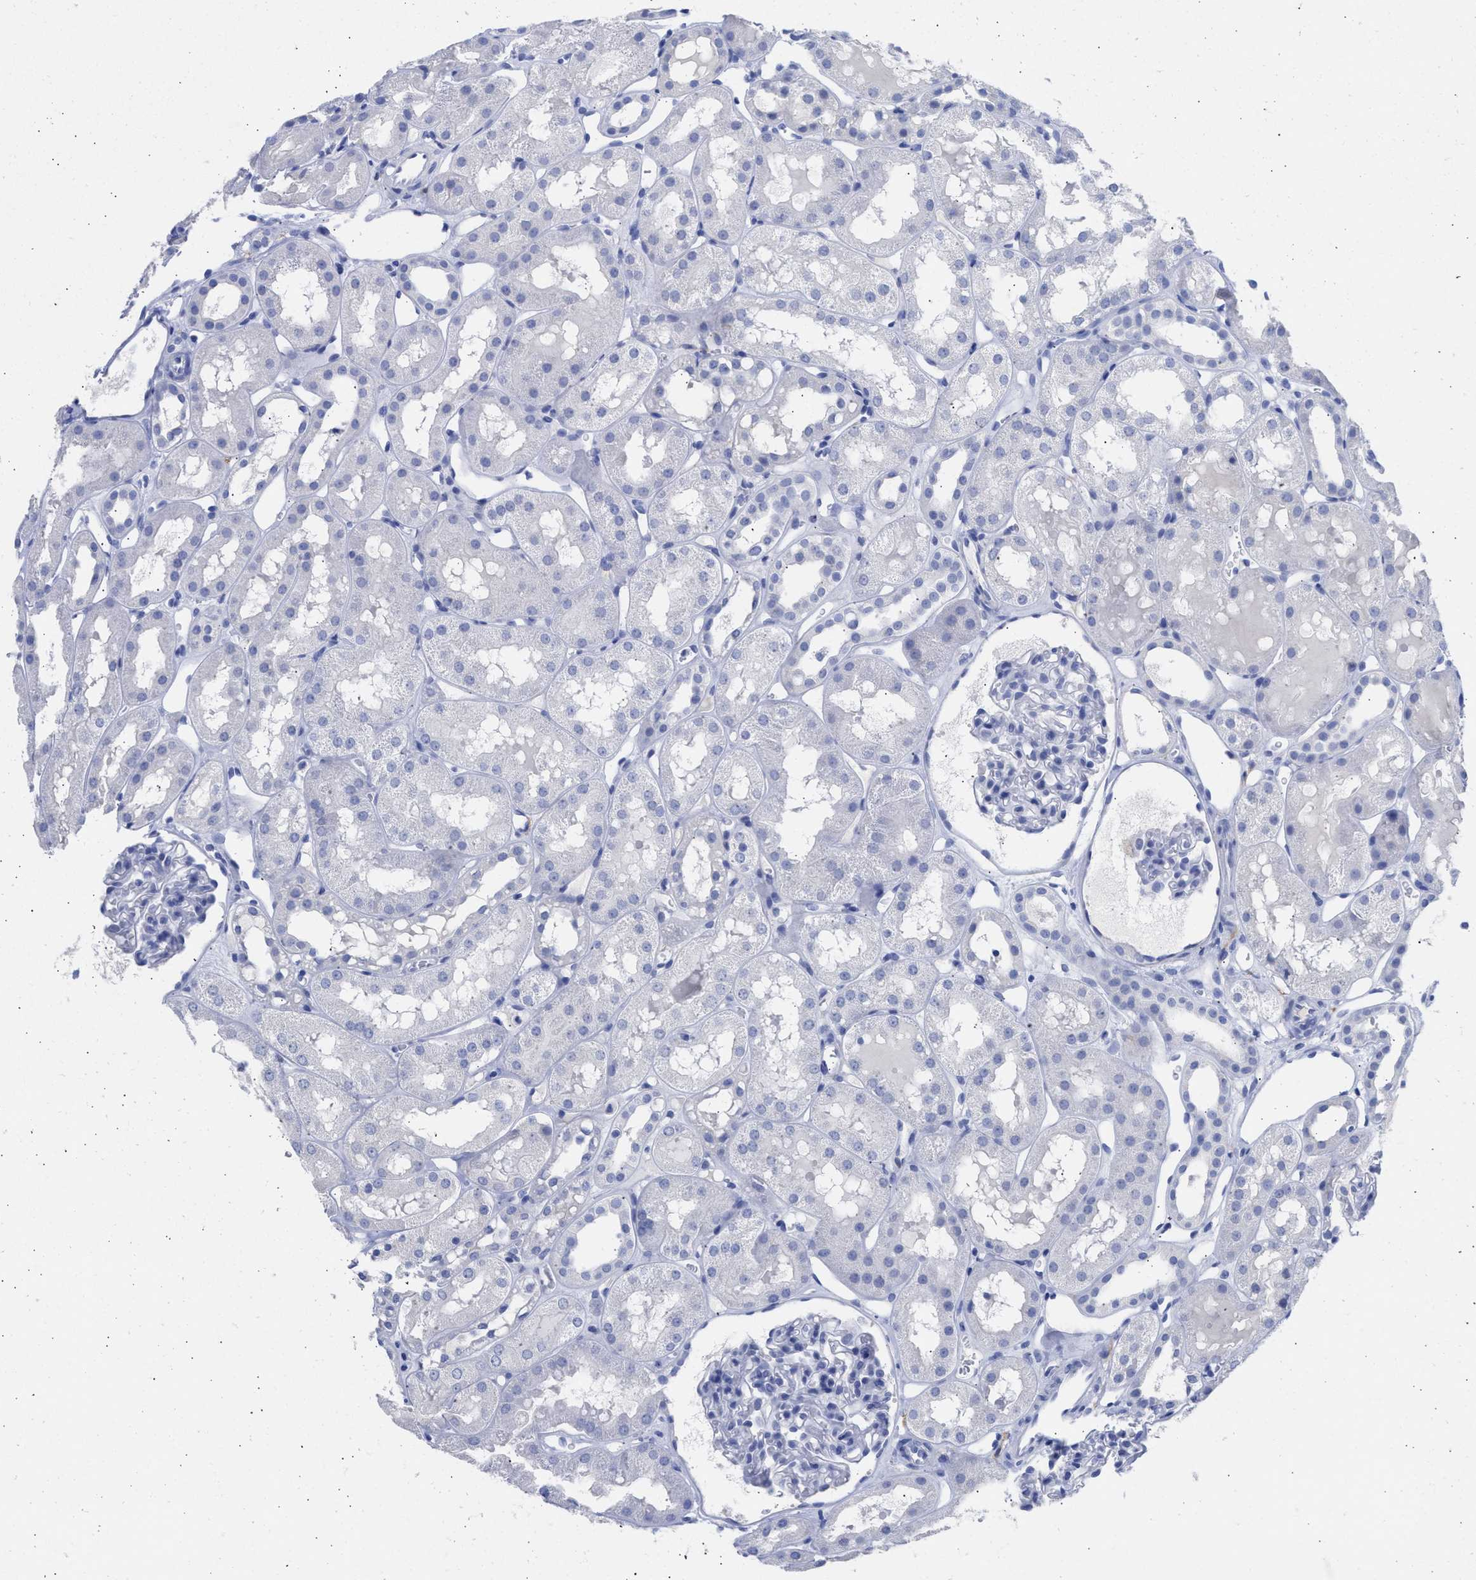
{"staining": {"intensity": "negative", "quantity": "none", "location": "none"}, "tissue": "kidney", "cell_type": "Cells in glomeruli", "image_type": "normal", "snomed": [{"axis": "morphology", "description": "Normal tissue, NOS"}, {"axis": "topography", "description": "Kidney"}, {"axis": "topography", "description": "Urinary bladder"}], "caption": "Immunohistochemistry photomicrograph of normal kidney: human kidney stained with DAB (3,3'-diaminobenzidine) exhibits no significant protein expression in cells in glomeruli. (Immunohistochemistry (ihc), brightfield microscopy, high magnification).", "gene": "NCAM1", "patient": {"sex": "male", "age": 16}}